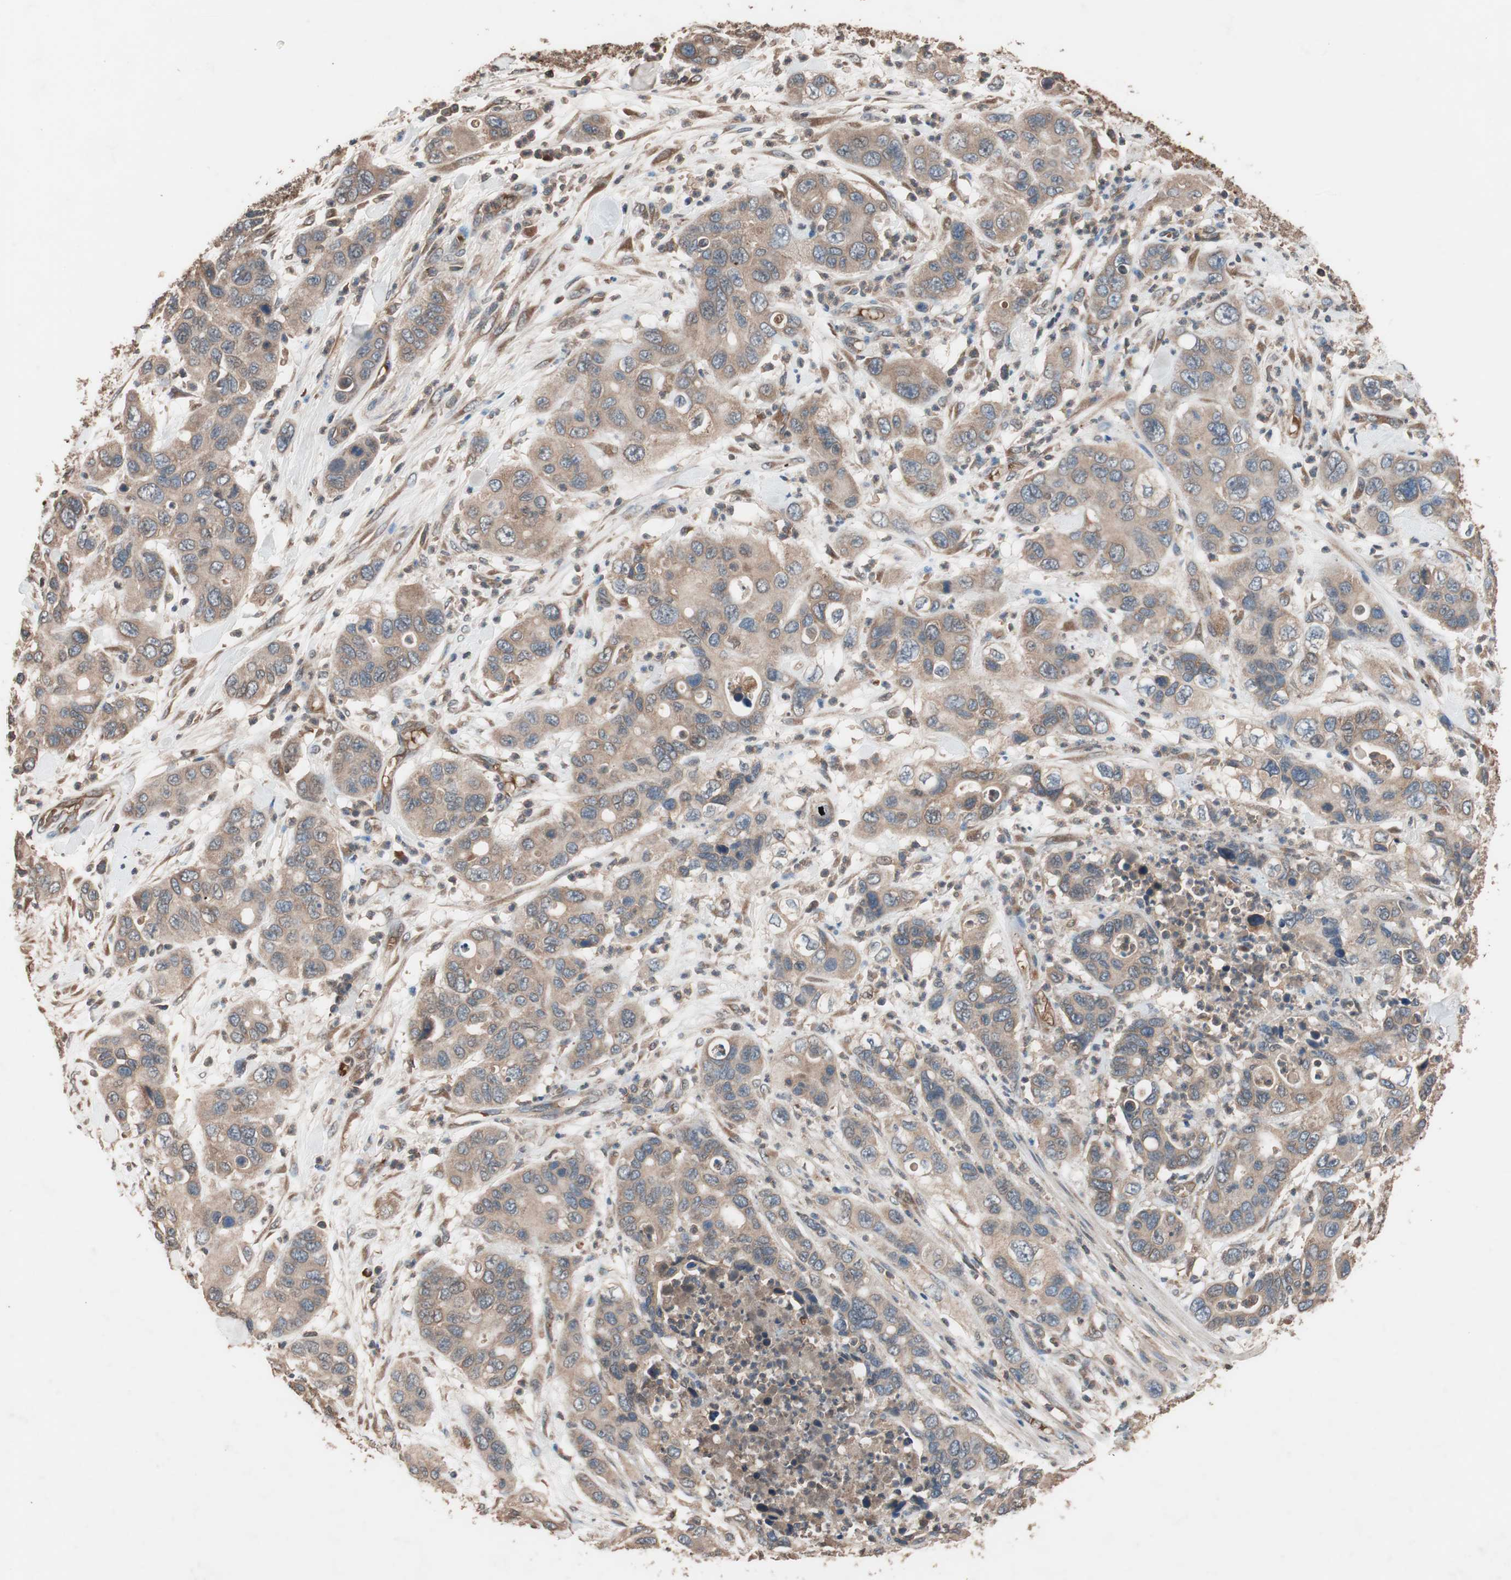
{"staining": {"intensity": "moderate", "quantity": ">75%", "location": "cytoplasmic/membranous"}, "tissue": "pancreatic cancer", "cell_type": "Tumor cells", "image_type": "cancer", "snomed": [{"axis": "morphology", "description": "Adenocarcinoma, NOS"}, {"axis": "topography", "description": "Pancreas"}], "caption": "Protein analysis of adenocarcinoma (pancreatic) tissue demonstrates moderate cytoplasmic/membranous staining in about >75% of tumor cells.", "gene": "GLYCTK", "patient": {"sex": "female", "age": 71}}